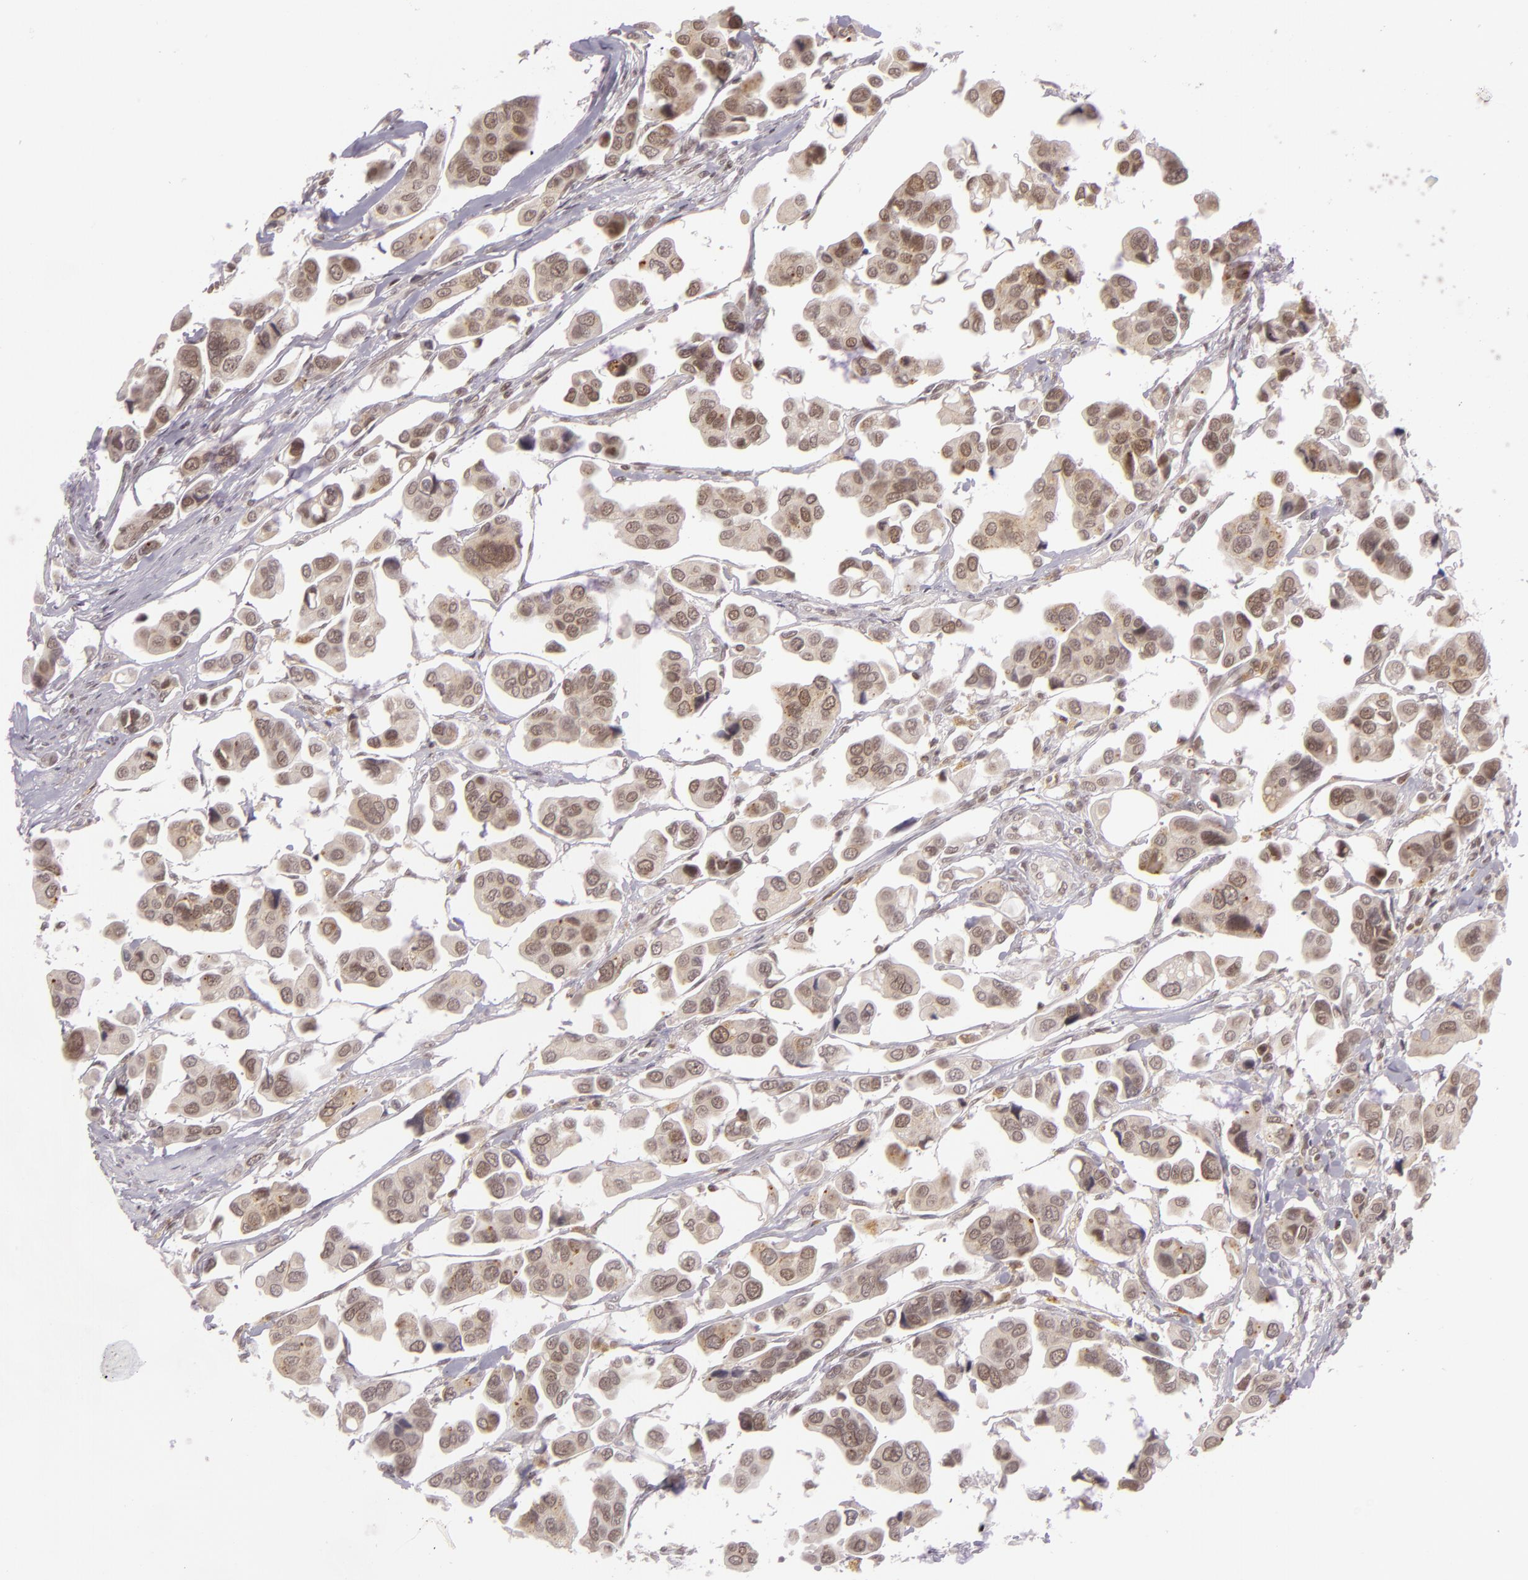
{"staining": {"intensity": "moderate", "quantity": ">75%", "location": "cytoplasmic/membranous,nuclear"}, "tissue": "urothelial cancer", "cell_type": "Tumor cells", "image_type": "cancer", "snomed": [{"axis": "morphology", "description": "Adenocarcinoma, NOS"}, {"axis": "topography", "description": "Urinary bladder"}], "caption": "Approximately >75% of tumor cells in urothelial cancer reveal moderate cytoplasmic/membranous and nuclear protein expression as visualized by brown immunohistochemical staining.", "gene": "ZFX", "patient": {"sex": "male", "age": 61}}